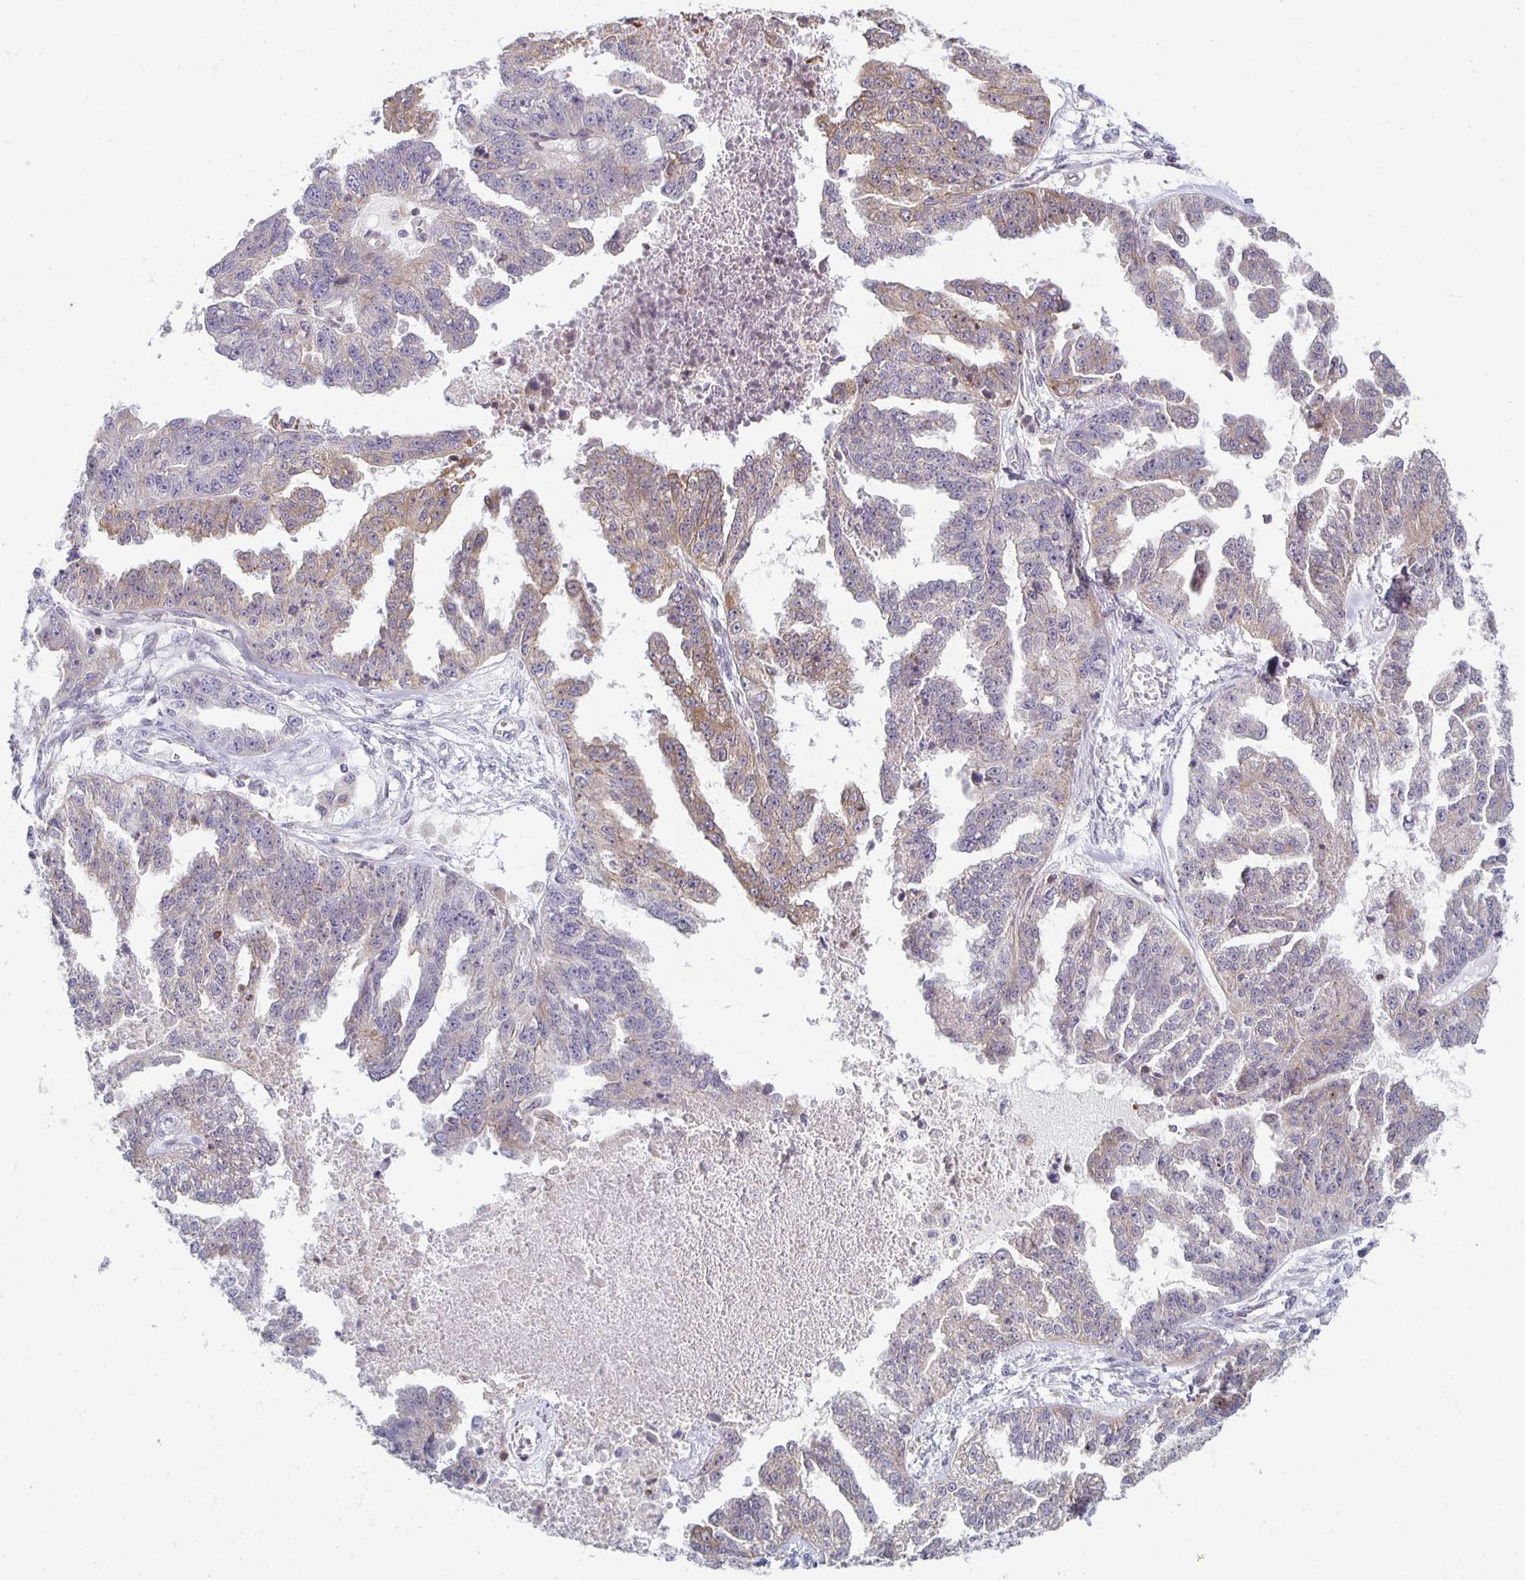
{"staining": {"intensity": "moderate", "quantity": "<25%", "location": "cytoplasmic/membranous"}, "tissue": "ovarian cancer", "cell_type": "Tumor cells", "image_type": "cancer", "snomed": [{"axis": "morphology", "description": "Cystadenocarcinoma, serous, NOS"}, {"axis": "topography", "description": "Ovary"}], "caption": "Tumor cells reveal moderate cytoplasmic/membranous expression in about <25% of cells in ovarian serous cystadenocarcinoma.", "gene": "HCFC1R1", "patient": {"sex": "female", "age": 58}}